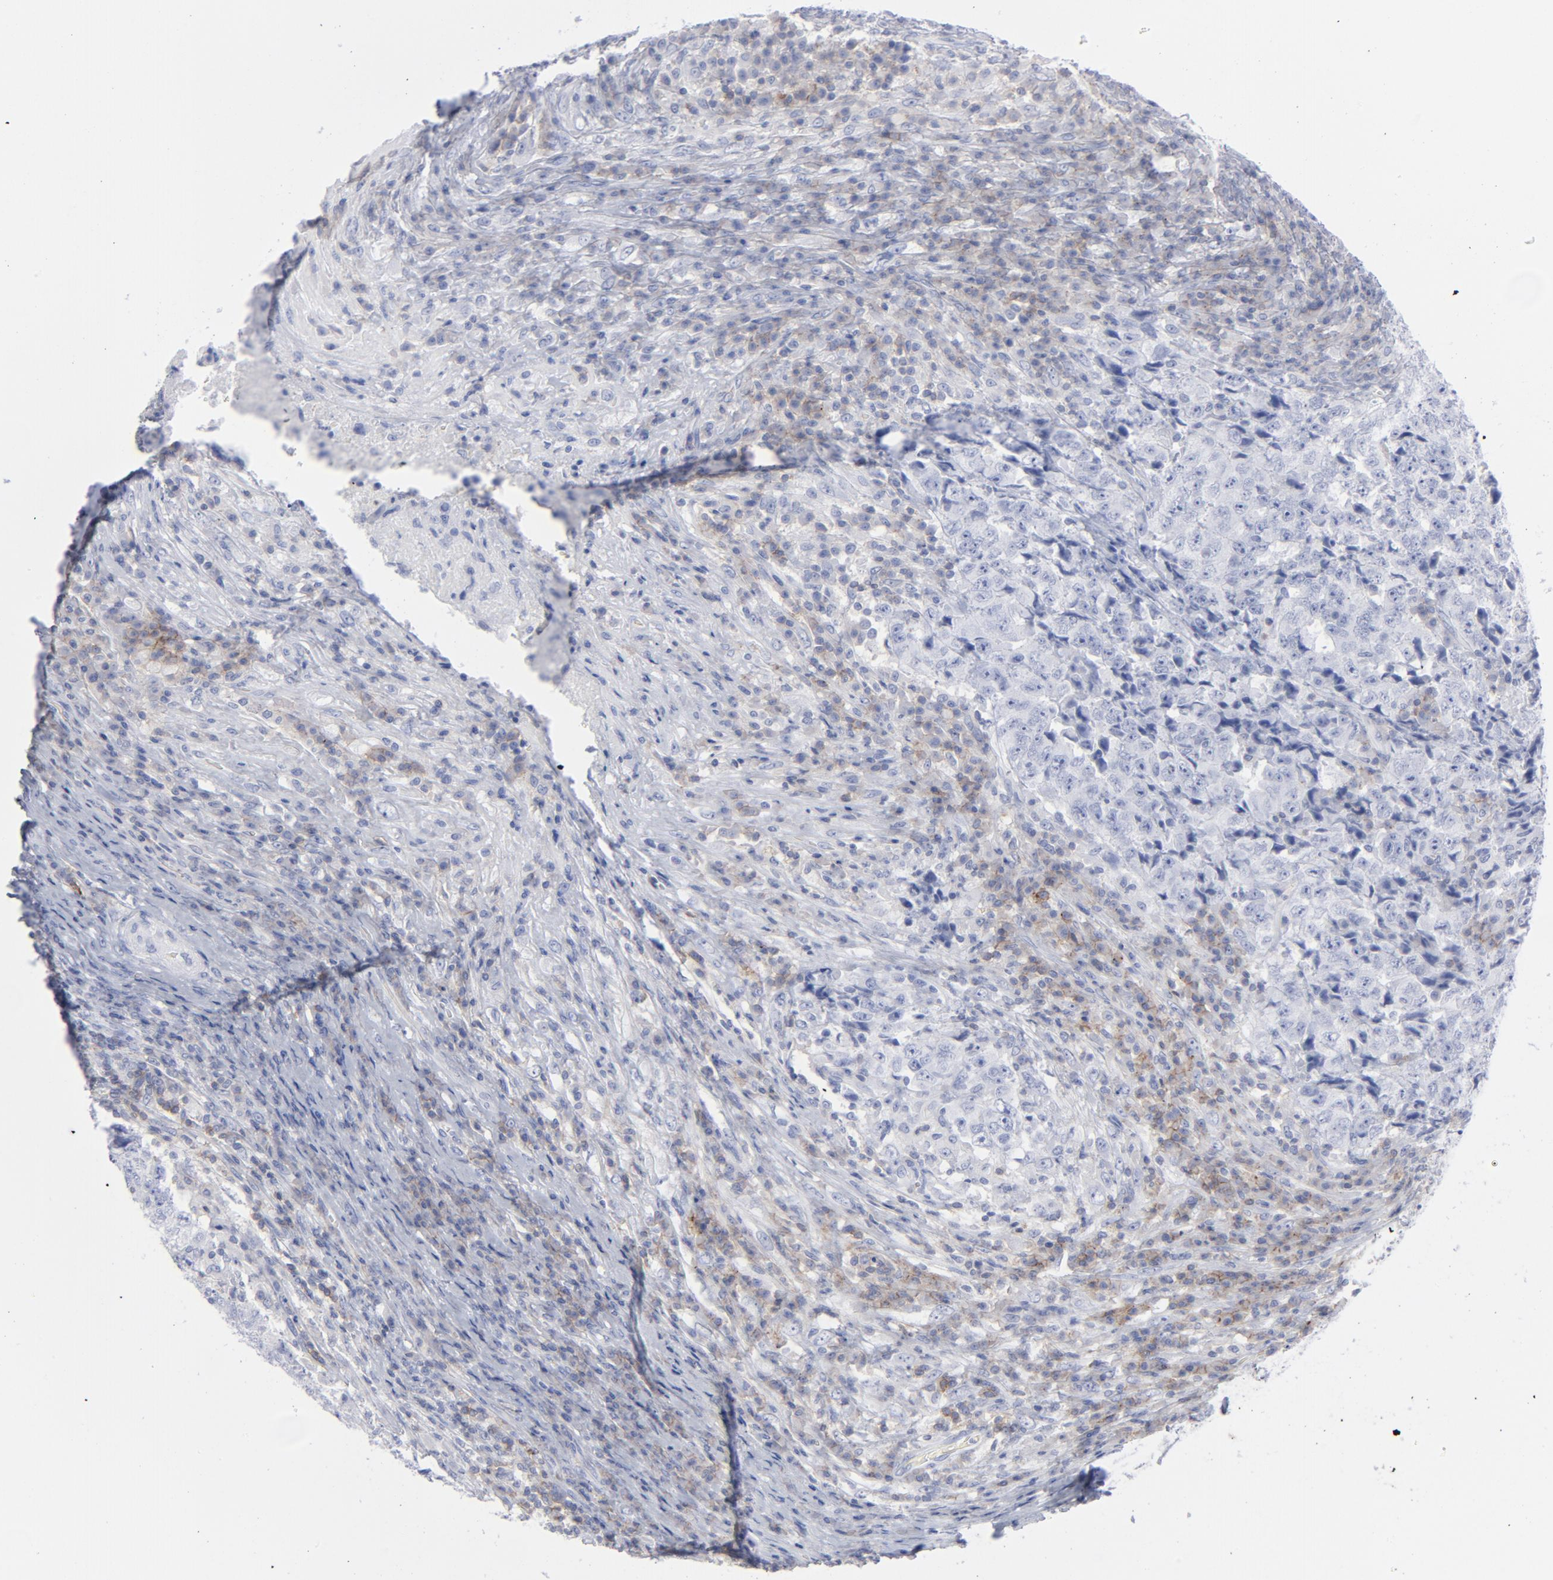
{"staining": {"intensity": "negative", "quantity": "none", "location": "none"}, "tissue": "testis cancer", "cell_type": "Tumor cells", "image_type": "cancer", "snomed": [{"axis": "morphology", "description": "Necrosis, NOS"}, {"axis": "morphology", "description": "Carcinoma, Embryonal, NOS"}, {"axis": "topography", "description": "Testis"}], "caption": "Tumor cells are negative for protein expression in human embryonal carcinoma (testis).", "gene": "P2RY8", "patient": {"sex": "male", "age": 19}}